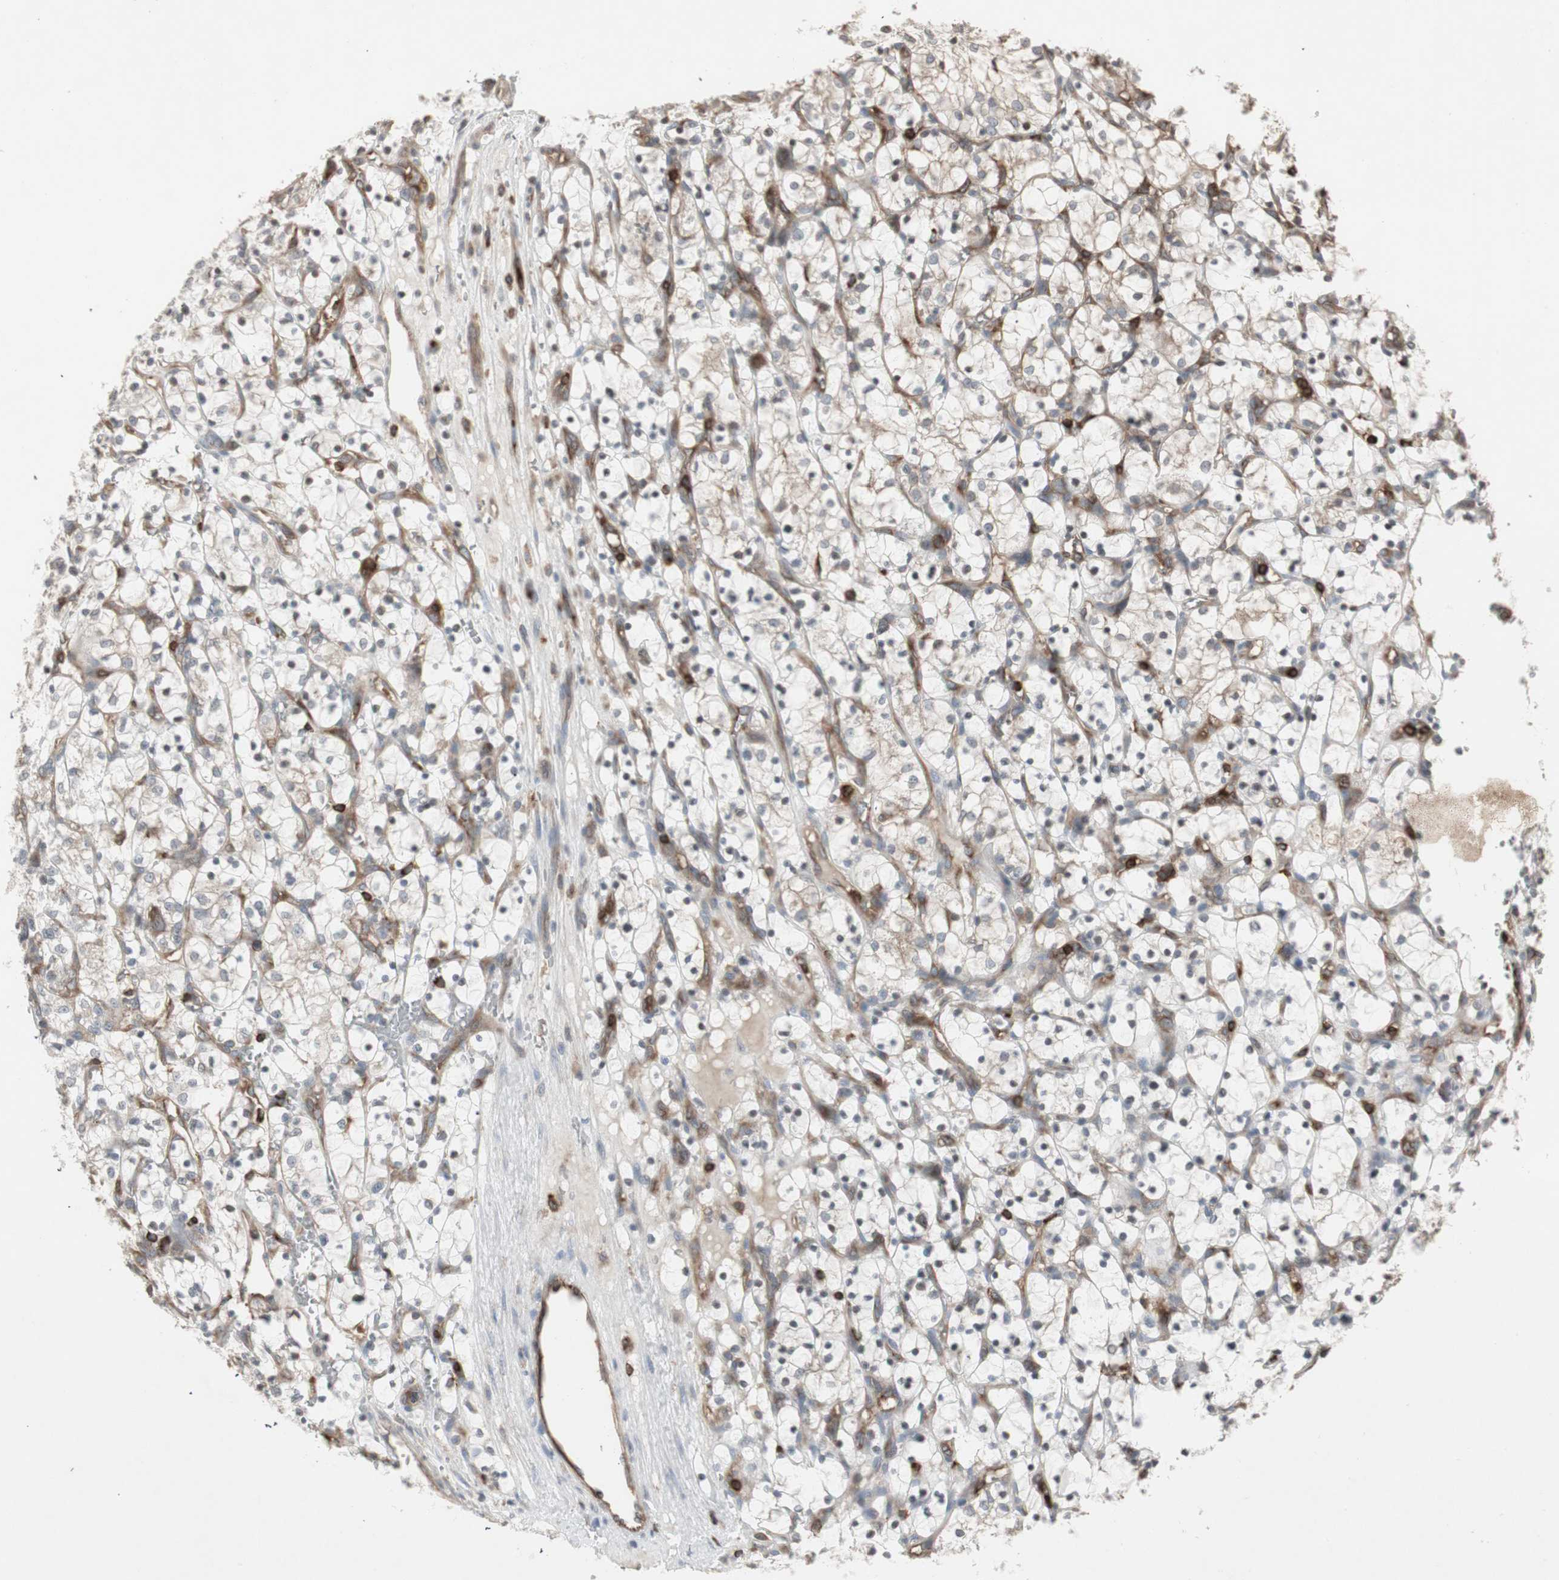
{"staining": {"intensity": "negative", "quantity": "none", "location": "none"}, "tissue": "renal cancer", "cell_type": "Tumor cells", "image_type": "cancer", "snomed": [{"axis": "morphology", "description": "Adenocarcinoma, NOS"}, {"axis": "topography", "description": "Kidney"}], "caption": "Immunohistochemistry of human renal cancer demonstrates no staining in tumor cells.", "gene": "ARHGEF1", "patient": {"sex": "female", "age": 69}}